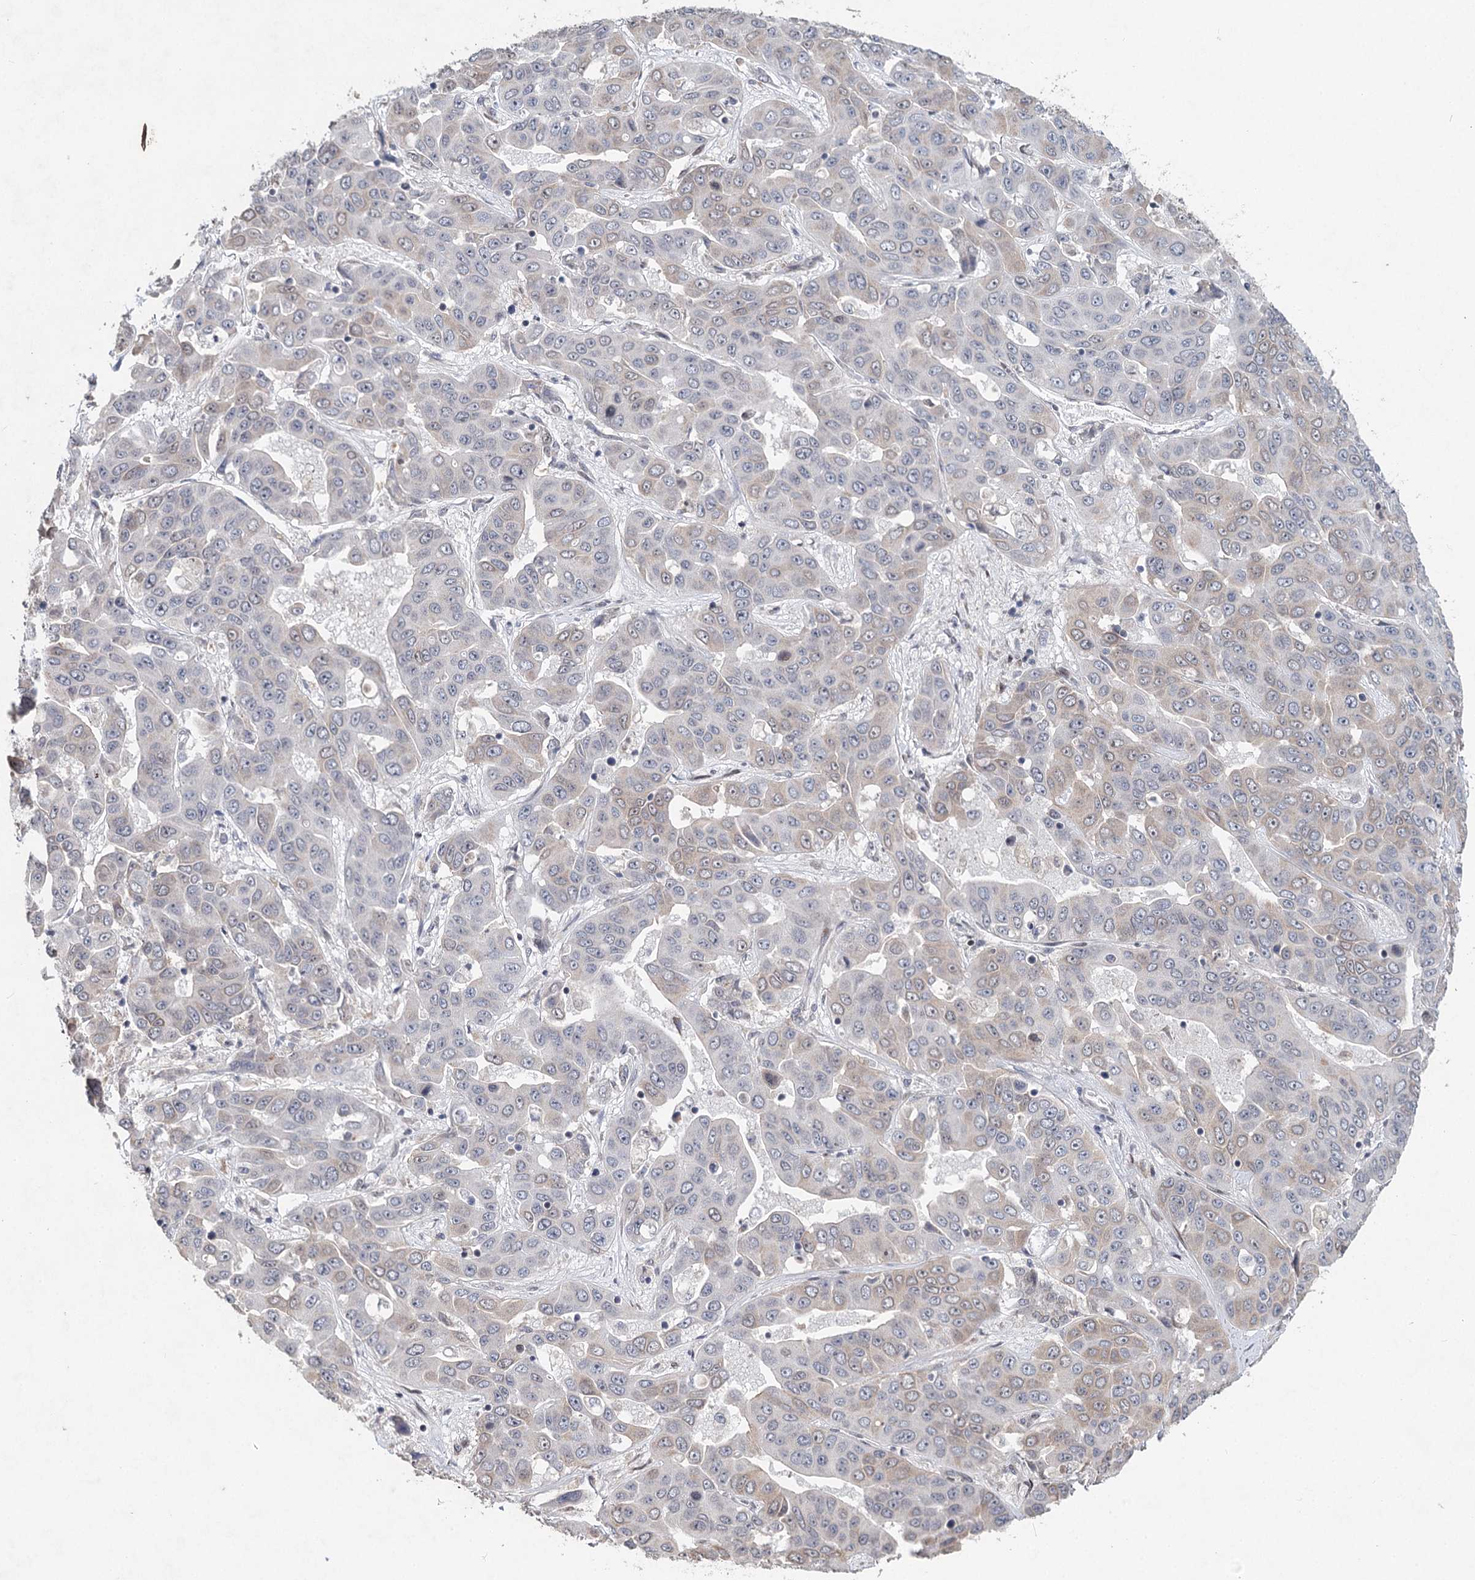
{"staining": {"intensity": "weak", "quantity": "<25%", "location": "cytoplasmic/membranous"}, "tissue": "liver cancer", "cell_type": "Tumor cells", "image_type": "cancer", "snomed": [{"axis": "morphology", "description": "Cholangiocarcinoma"}, {"axis": "topography", "description": "Liver"}], "caption": "A photomicrograph of liver cancer (cholangiocarcinoma) stained for a protein demonstrates no brown staining in tumor cells. The staining is performed using DAB brown chromogen with nuclei counter-stained in using hematoxylin.", "gene": "FRMD4A", "patient": {"sex": "female", "age": 52}}